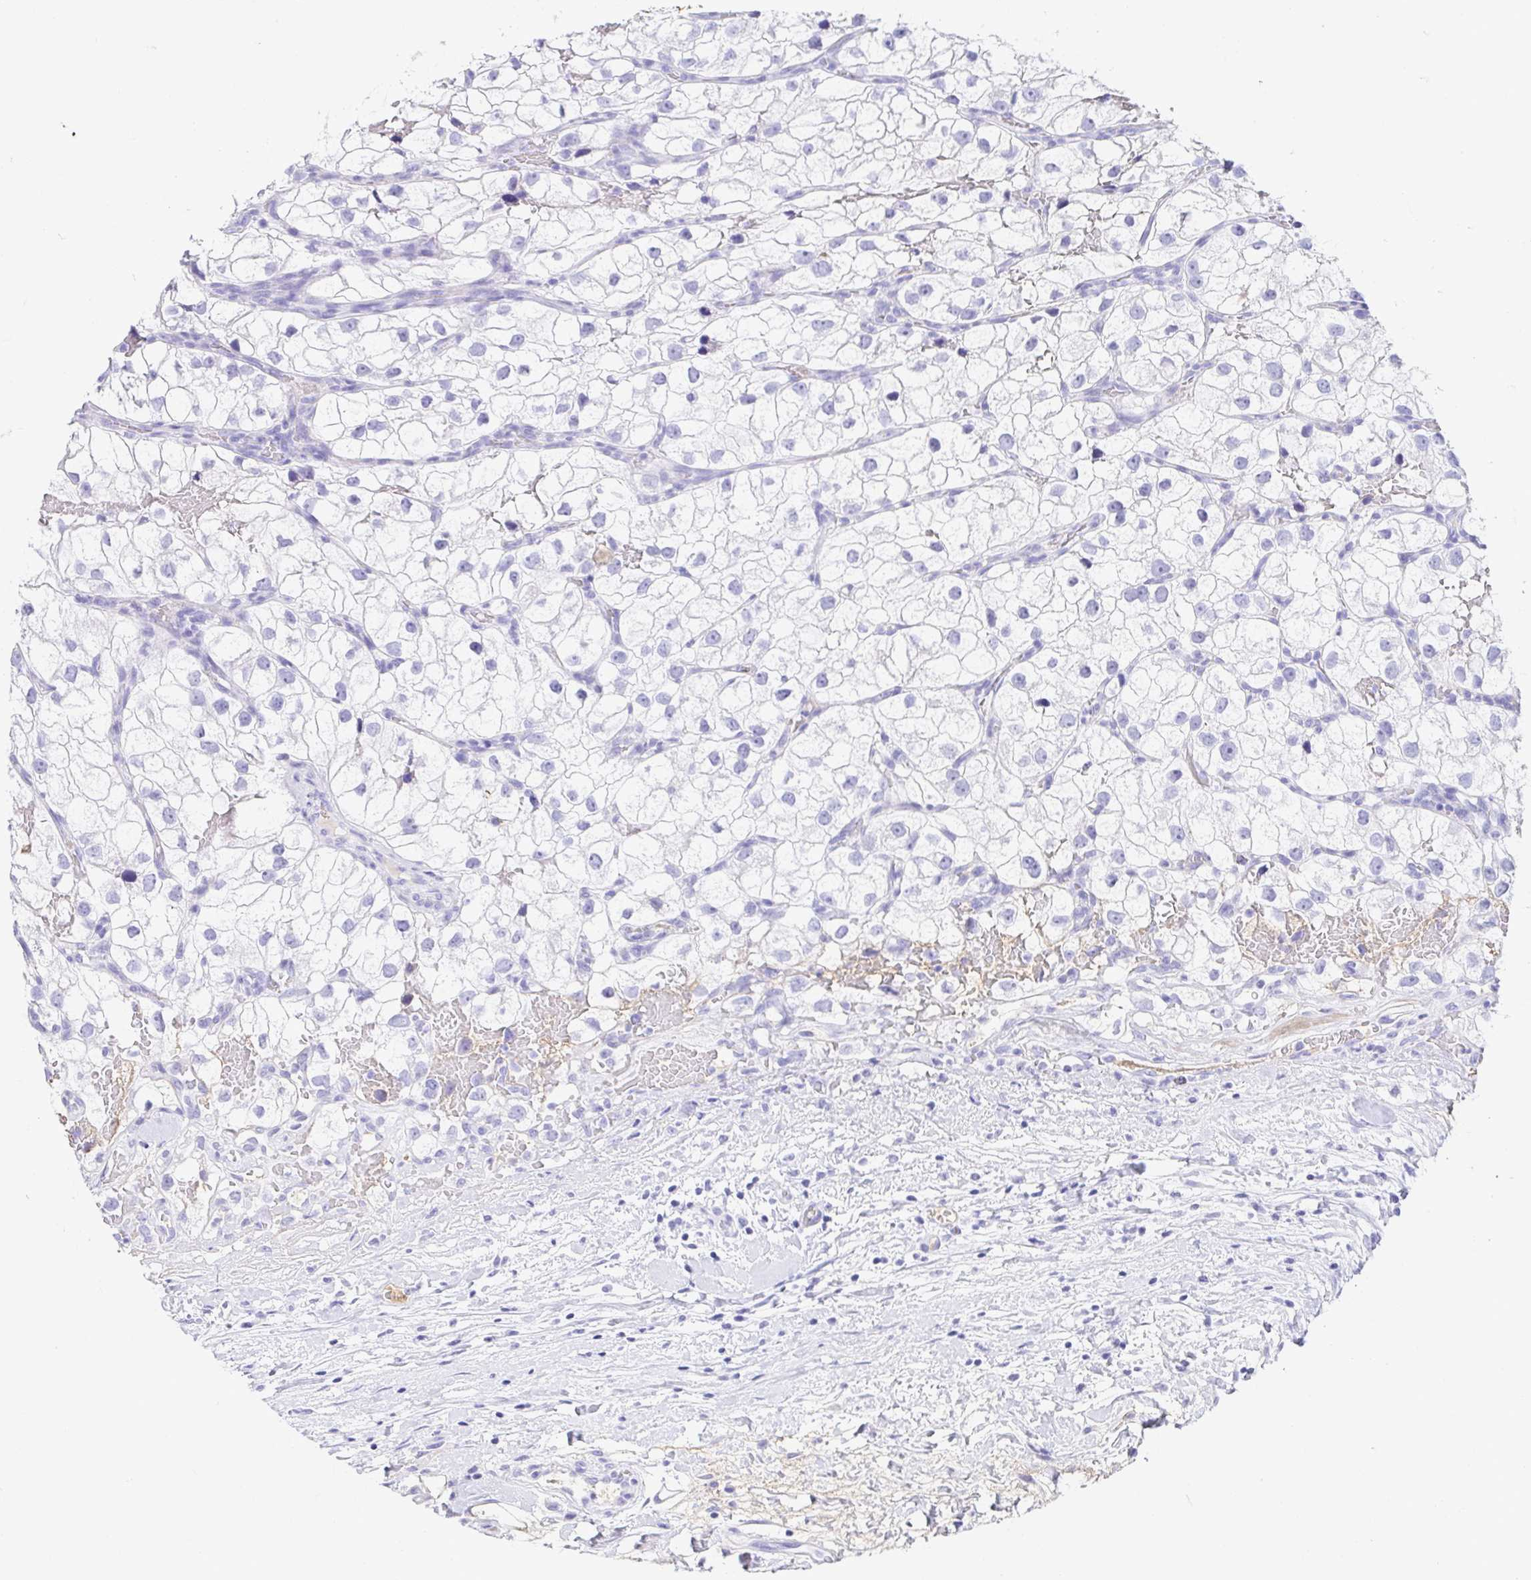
{"staining": {"intensity": "negative", "quantity": "none", "location": "none"}, "tissue": "renal cancer", "cell_type": "Tumor cells", "image_type": "cancer", "snomed": [{"axis": "morphology", "description": "Adenocarcinoma, NOS"}, {"axis": "topography", "description": "Kidney"}], "caption": "There is no significant positivity in tumor cells of renal adenocarcinoma.", "gene": "GKN1", "patient": {"sex": "male", "age": 59}}